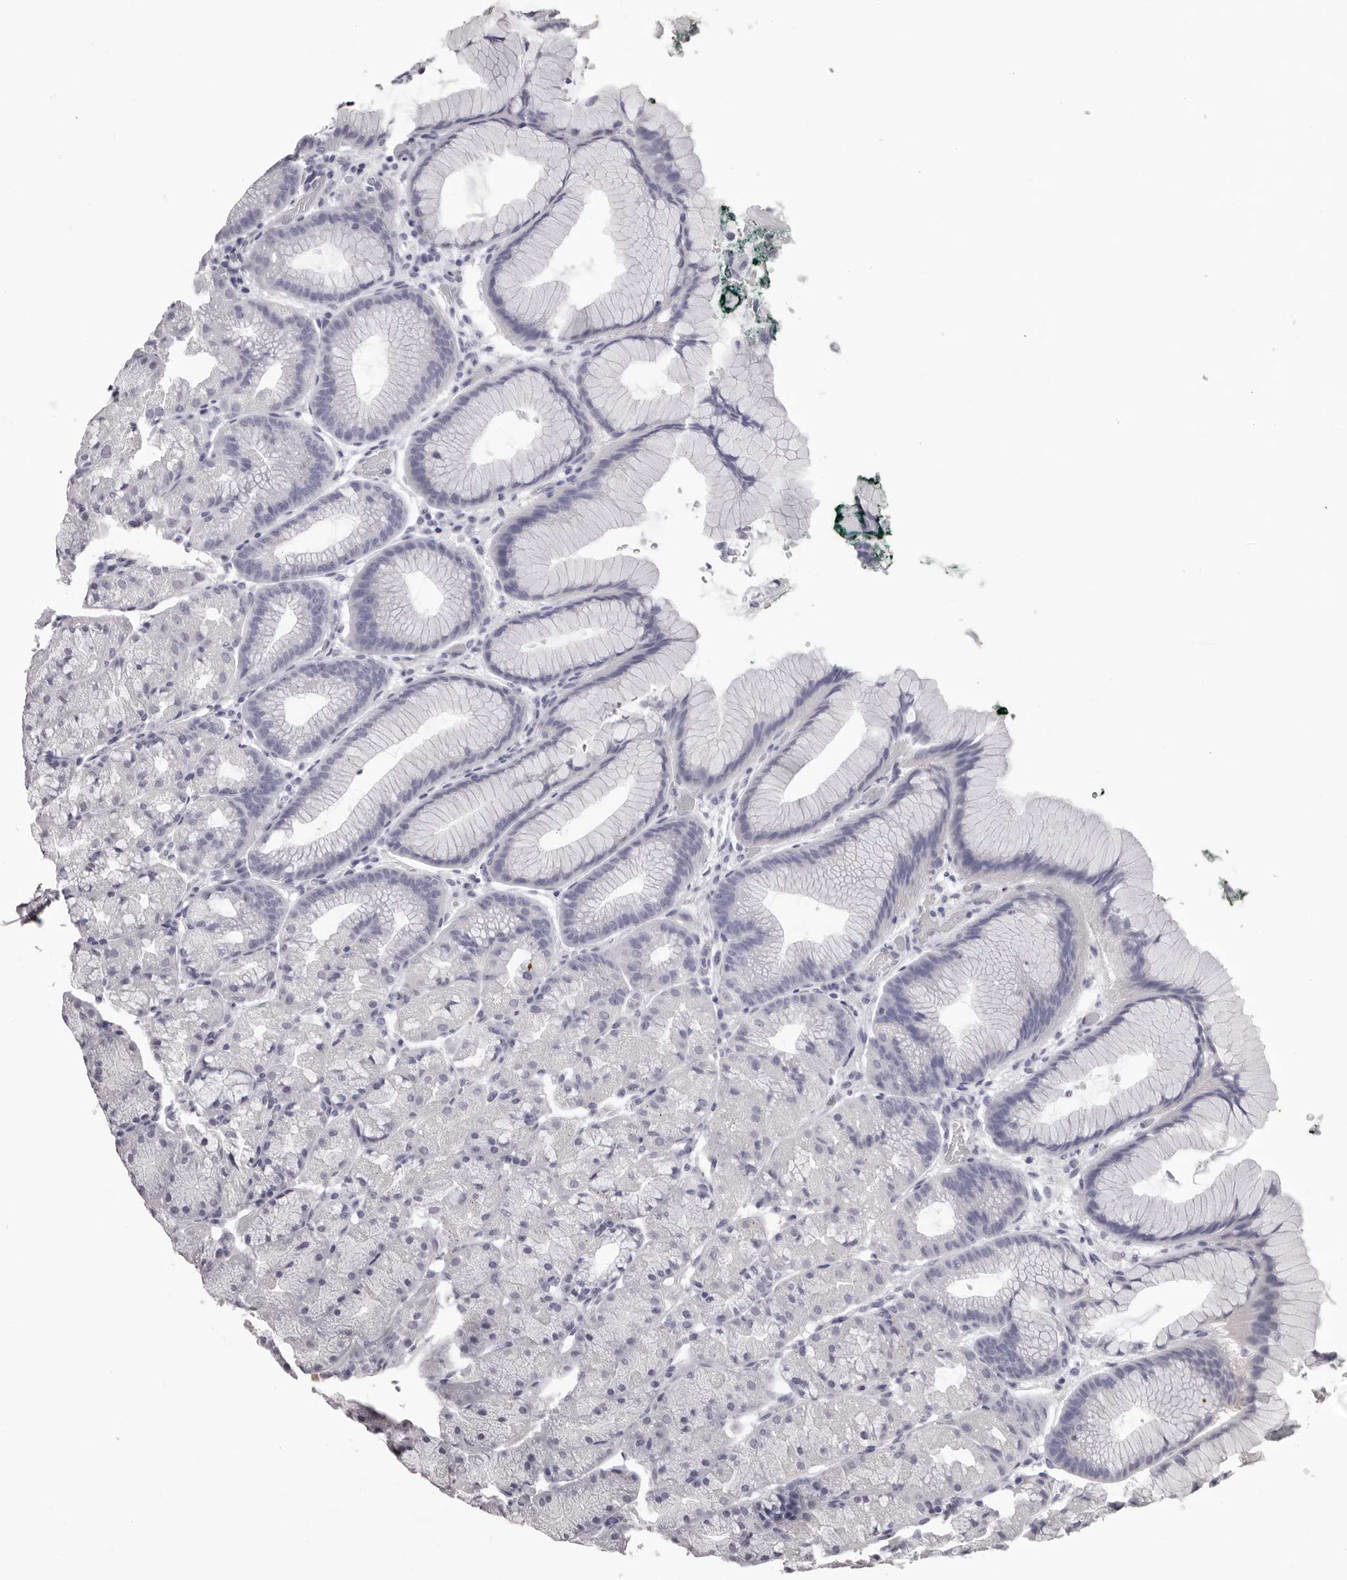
{"staining": {"intensity": "negative", "quantity": "none", "location": "none"}, "tissue": "stomach", "cell_type": "Glandular cells", "image_type": "normal", "snomed": [{"axis": "morphology", "description": "Normal tissue, NOS"}, {"axis": "topography", "description": "Stomach, upper"}, {"axis": "topography", "description": "Stomach"}], "caption": "This histopathology image is of benign stomach stained with IHC to label a protein in brown with the nuclei are counter-stained blue. There is no expression in glandular cells.", "gene": "PEG10", "patient": {"sex": "male", "age": 48}}